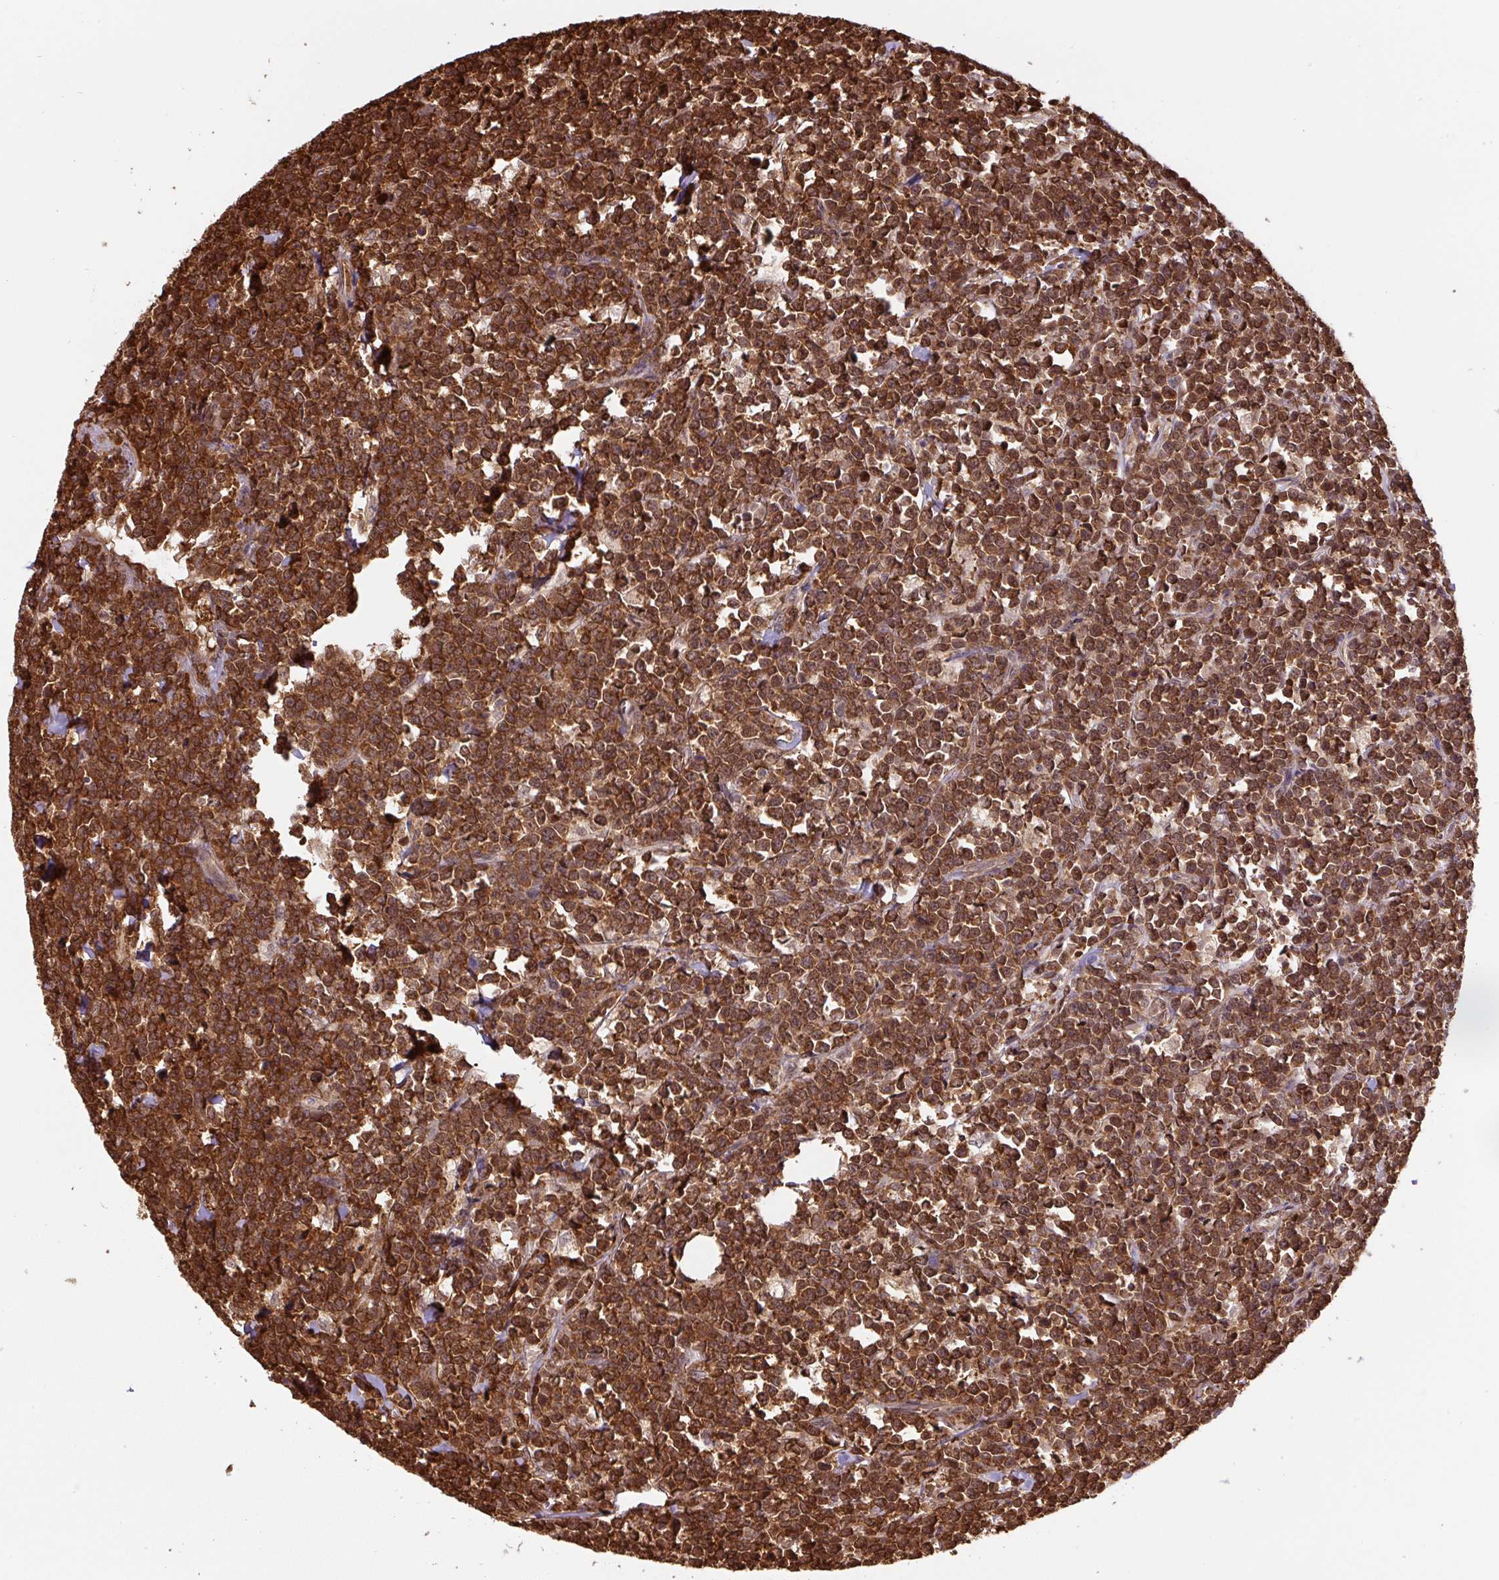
{"staining": {"intensity": "strong", "quantity": ">75%", "location": "cytoplasmic/membranous,nuclear"}, "tissue": "lymphoma", "cell_type": "Tumor cells", "image_type": "cancer", "snomed": [{"axis": "morphology", "description": "Malignant lymphoma, non-Hodgkin's type, High grade"}, {"axis": "topography", "description": "Small intestine"}, {"axis": "topography", "description": "Colon"}], "caption": "Lymphoma was stained to show a protein in brown. There is high levels of strong cytoplasmic/membranous and nuclear positivity in about >75% of tumor cells.", "gene": "ST13", "patient": {"sex": "male", "age": 8}}